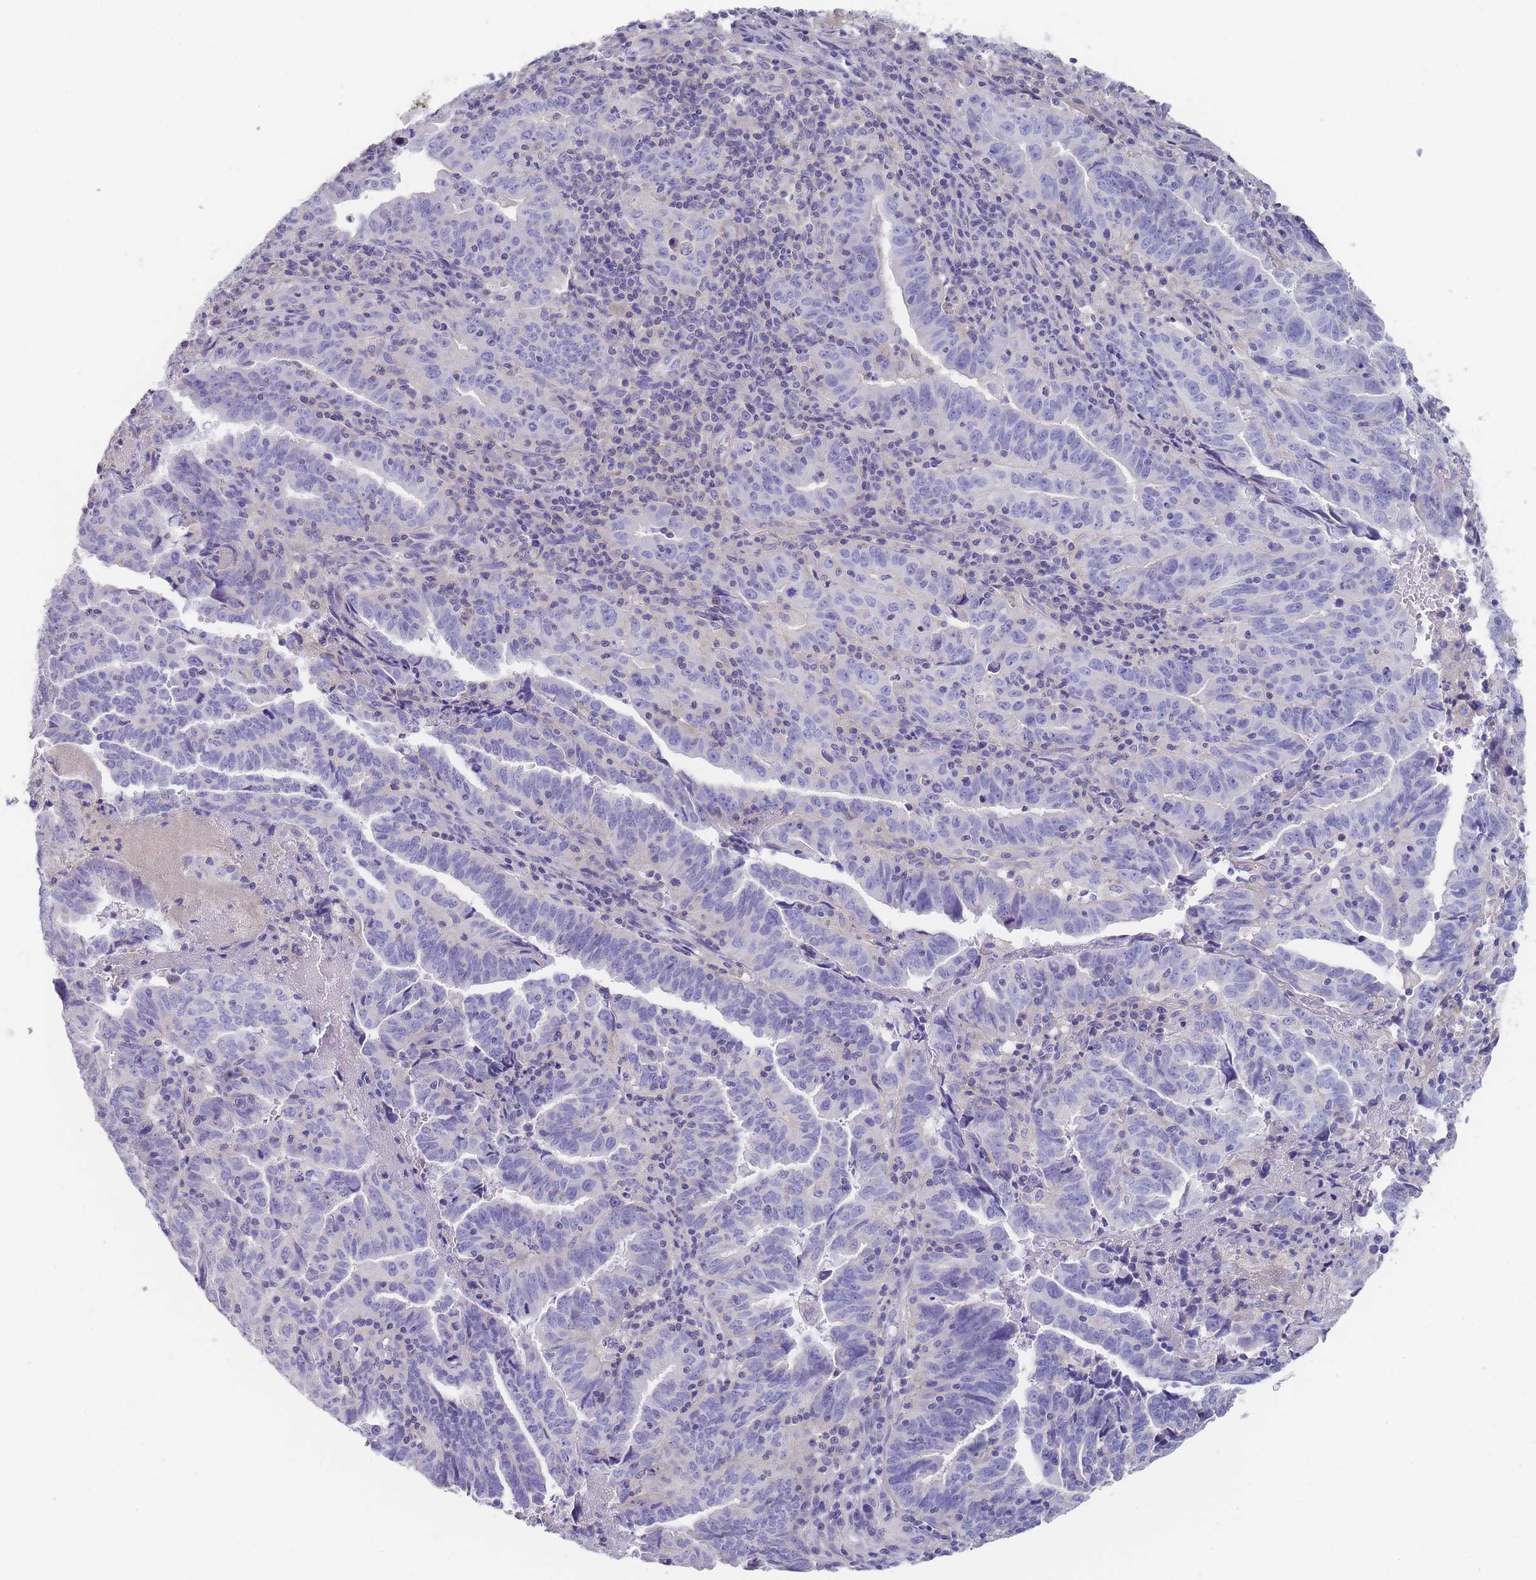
{"staining": {"intensity": "negative", "quantity": "none", "location": "none"}, "tissue": "endometrial cancer", "cell_type": "Tumor cells", "image_type": "cancer", "snomed": [{"axis": "morphology", "description": "Adenocarcinoma, NOS"}, {"axis": "topography", "description": "Endometrium"}], "caption": "Tumor cells show no significant expression in endometrial cancer.", "gene": "SCCPDH", "patient": {"sex": "female", "age": 60}}